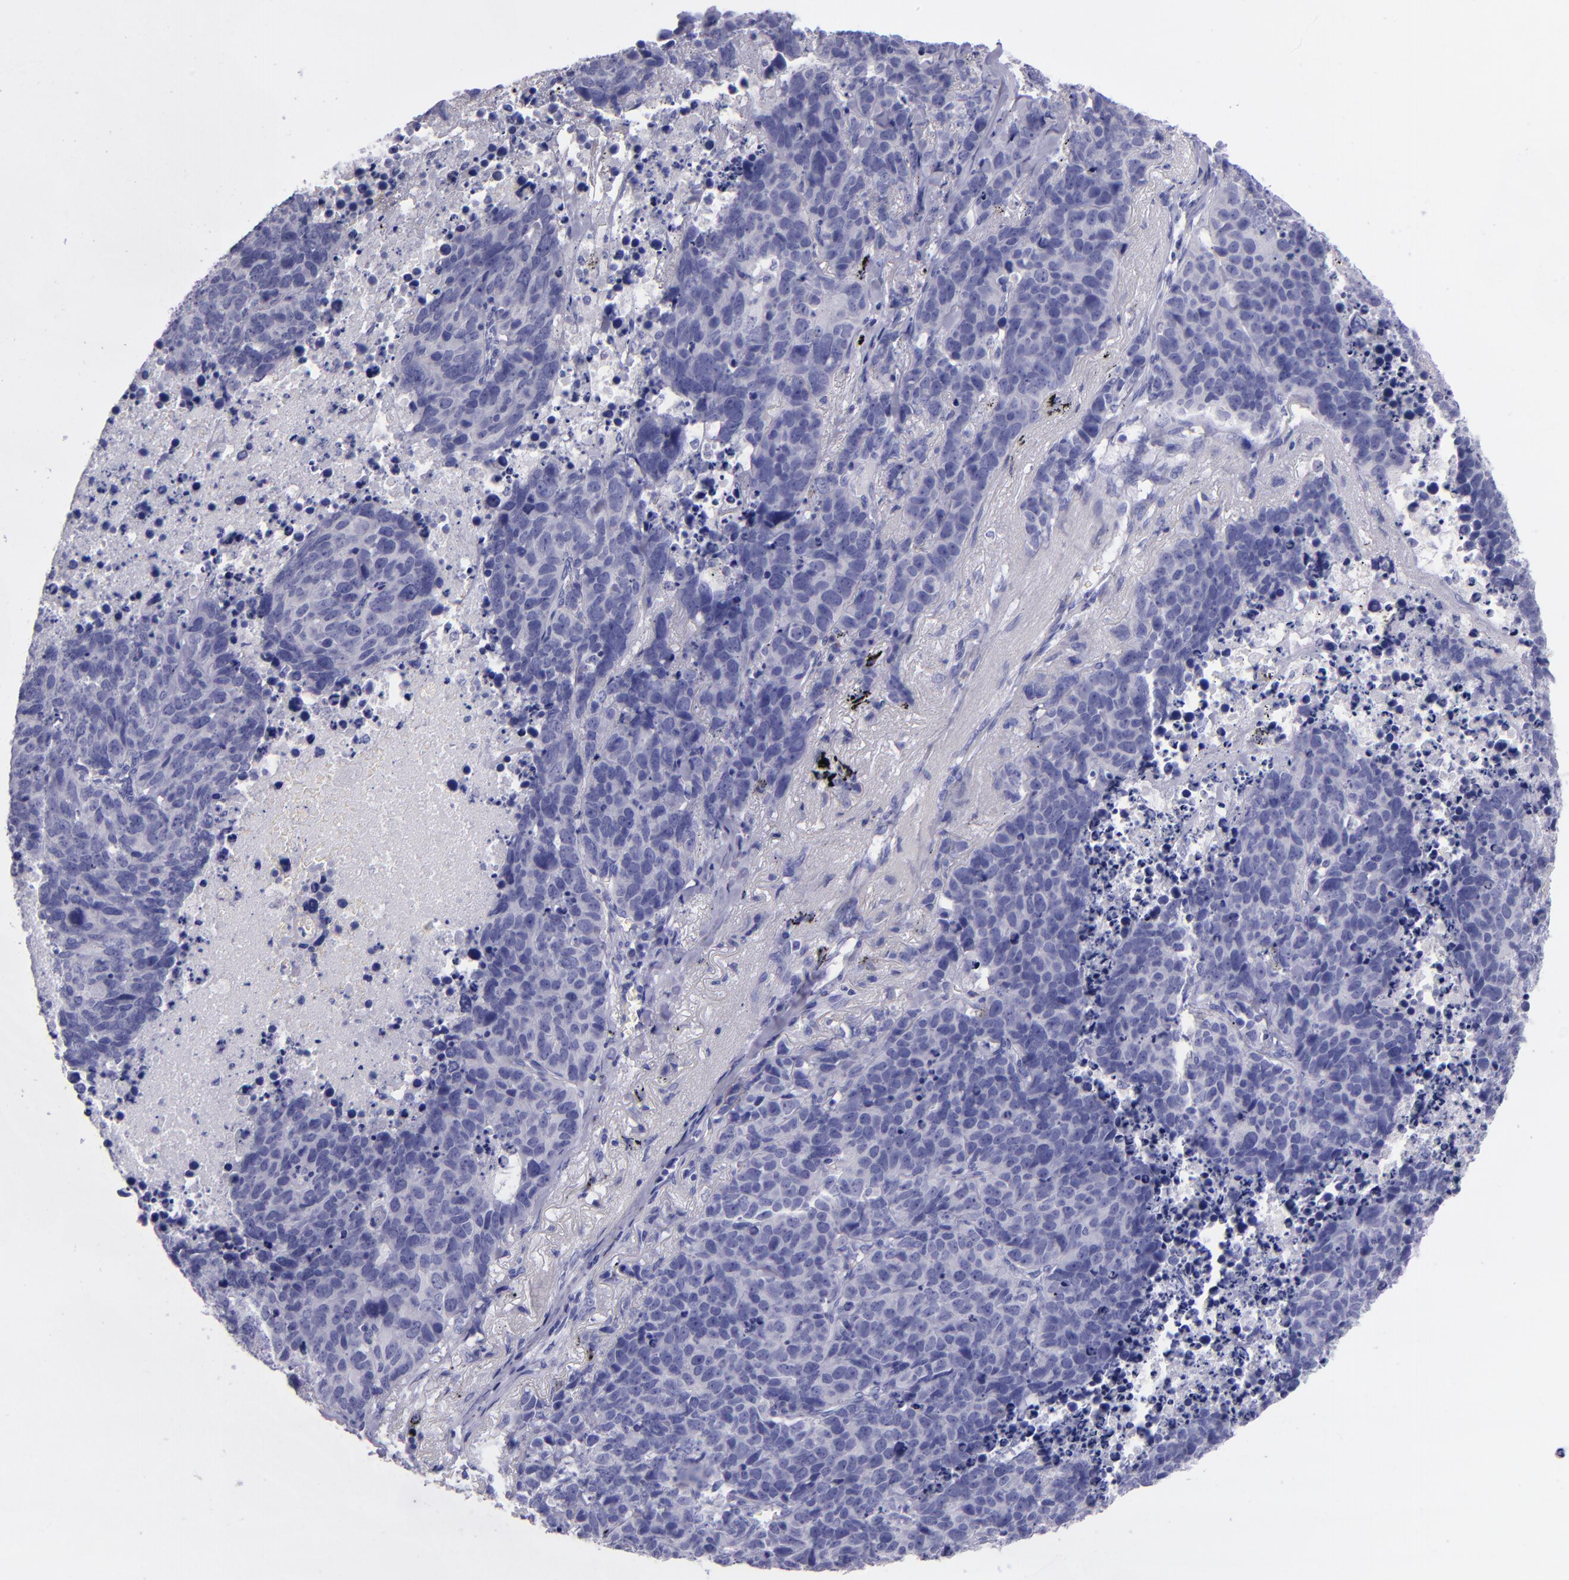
{"staining": {"intensity": "negative", "quantity": "none", "location": "none"}, "tissue": "lung cancer", "cell_type": "Tumor cells", "image_type": "cancer", "snomed": [{"axis": "morphology", "description": "Carcinoid, malignant, NOS"}, {"axis": "topography", "description": "Lung"}], "caption": "A histopathology image of lung cancer stained for a protein shows no brown staining in tumor cells.", "gene": "TNNT3", "patient": {"sex": "male", "age": 60}}